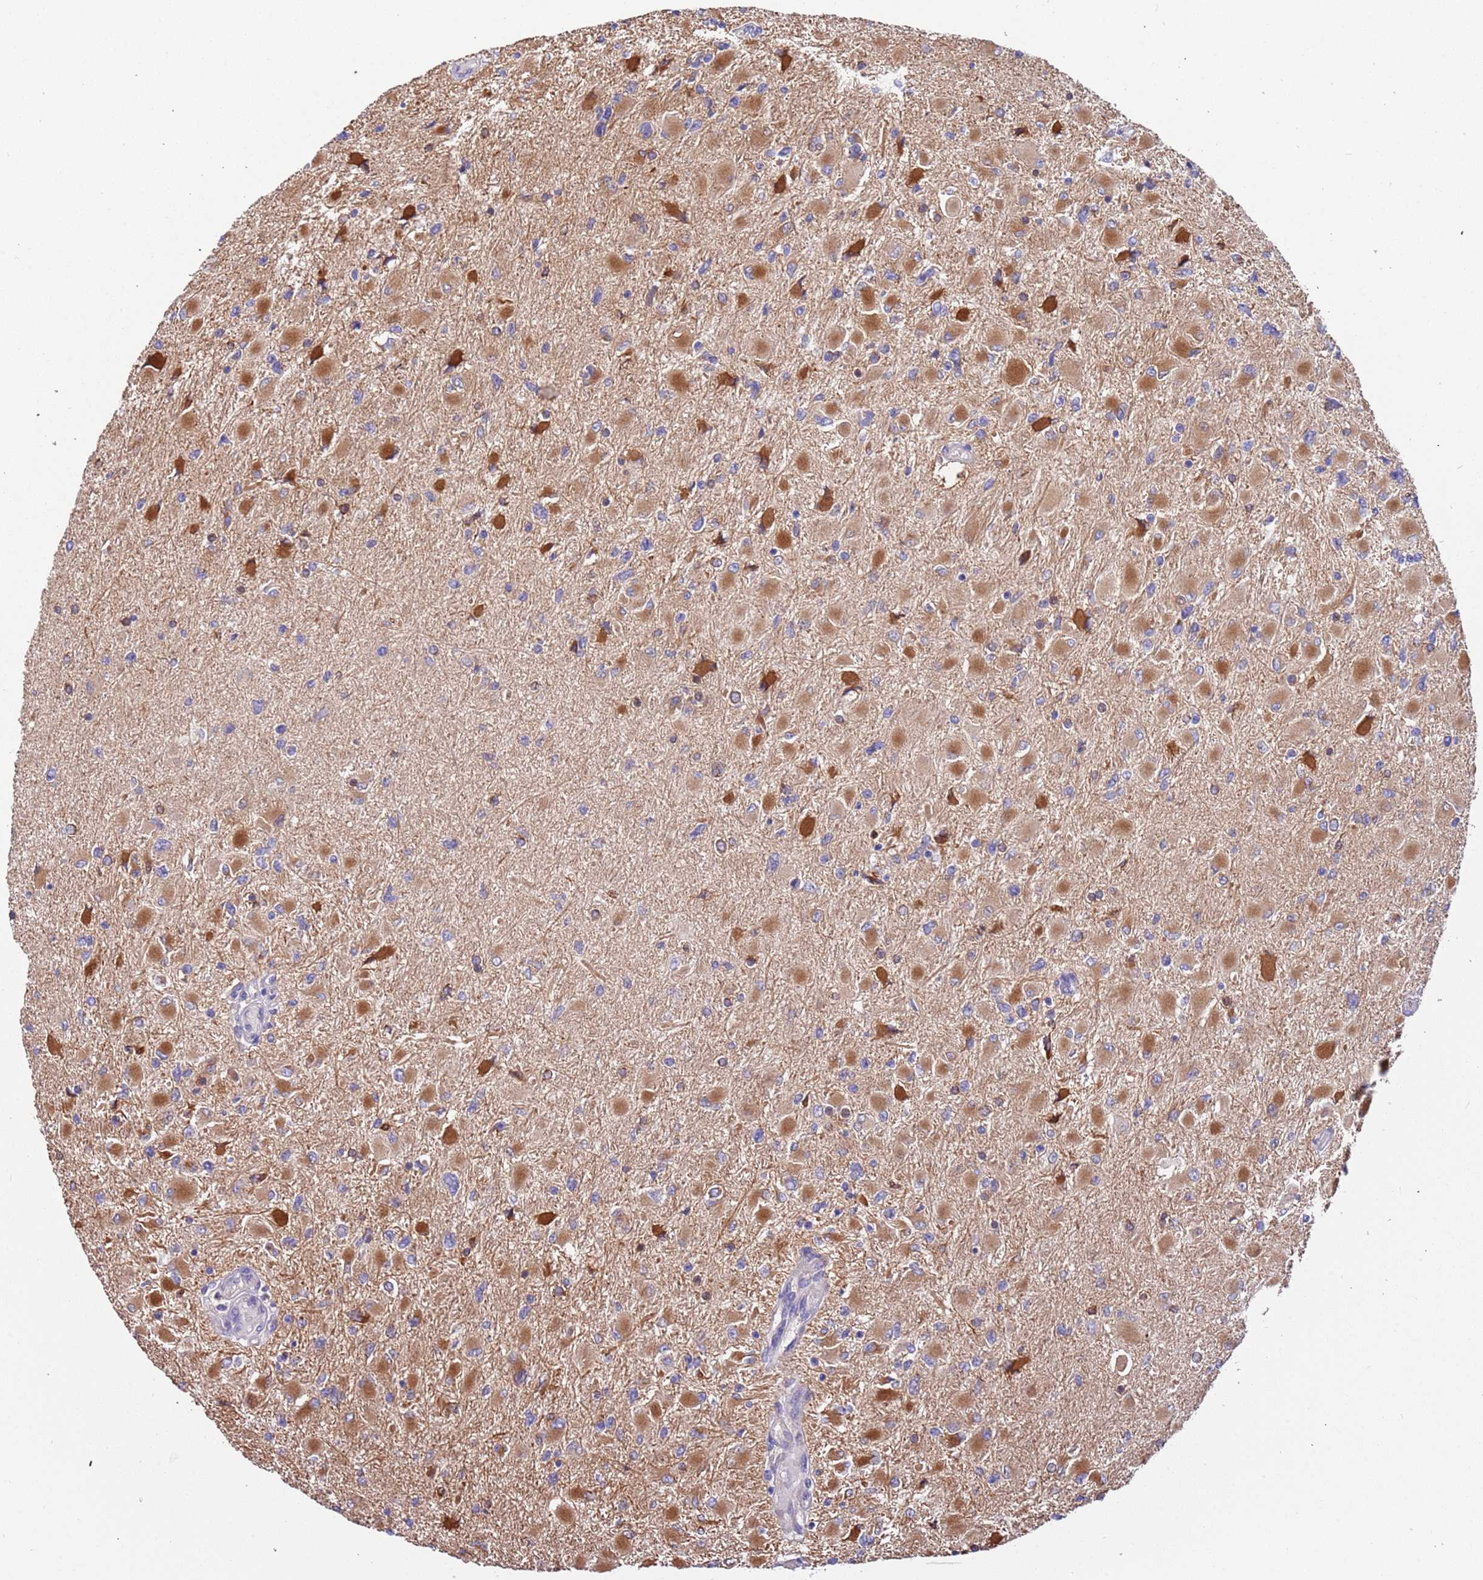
{"staining": {"intensity": "moderate", "quantity": "25%-75%", "location": "cytoplasmic/membranous"}, "tissue": "glioma", "cell_type": "Tumor cells", "image_type": "cancer", "snomed": [{"axis": "morphology", "description": "Glioma, malignant, High grade"}, {"axis": "topography", "description": "Cerebral cortex"}], "caption": "DAB (3,3'-diaminobenzidine) immunohistochemical staining of human glioma demonstrates moderate cytoplasmic/membranous protein staining in approximately 25%-75% of tumor cells.", "gene": "LAMB4", "patient": {"sex": "female", "age": 36}}